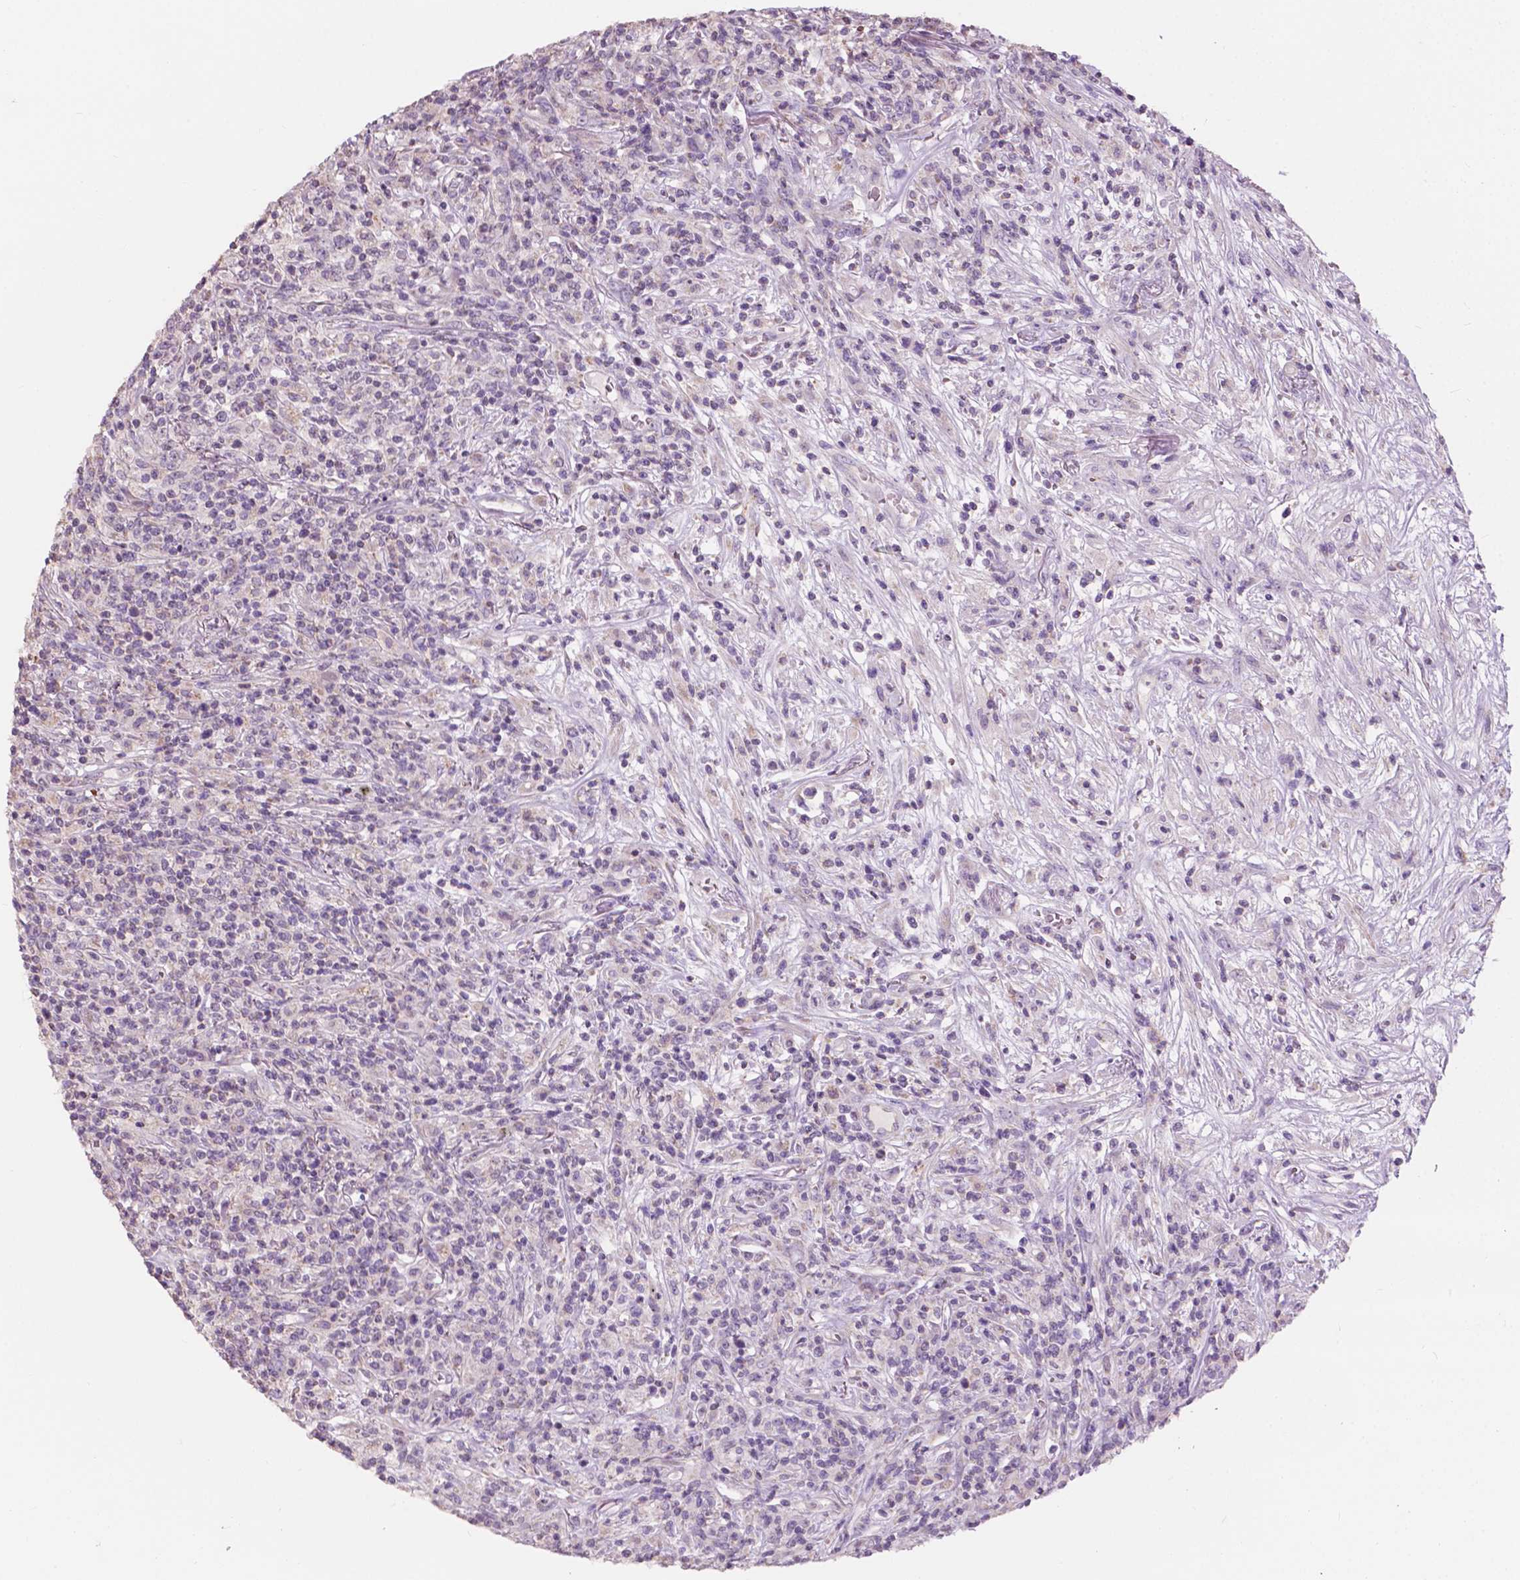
{"staining": {"intensity": "negative", "quantity": "none", "location": "none"}, "tissue": "lymphoma", "cell_type": "Tumor cells", "image_type": "cancer", "snomed": [{"axis": "morphology", "description": "Malignant lymphoma, non-Hodgkin's type, High grade"}, {"axis": "topography", "description": "Lung"}], "caption": "Immunohistochemistry (IHC) of high-grade malignant lymphoma, non-Hodgkin's type shows no positivity in tumor cells.", "gene": "NDUFS1", "patient": {"sex": "male", "age": 79}}